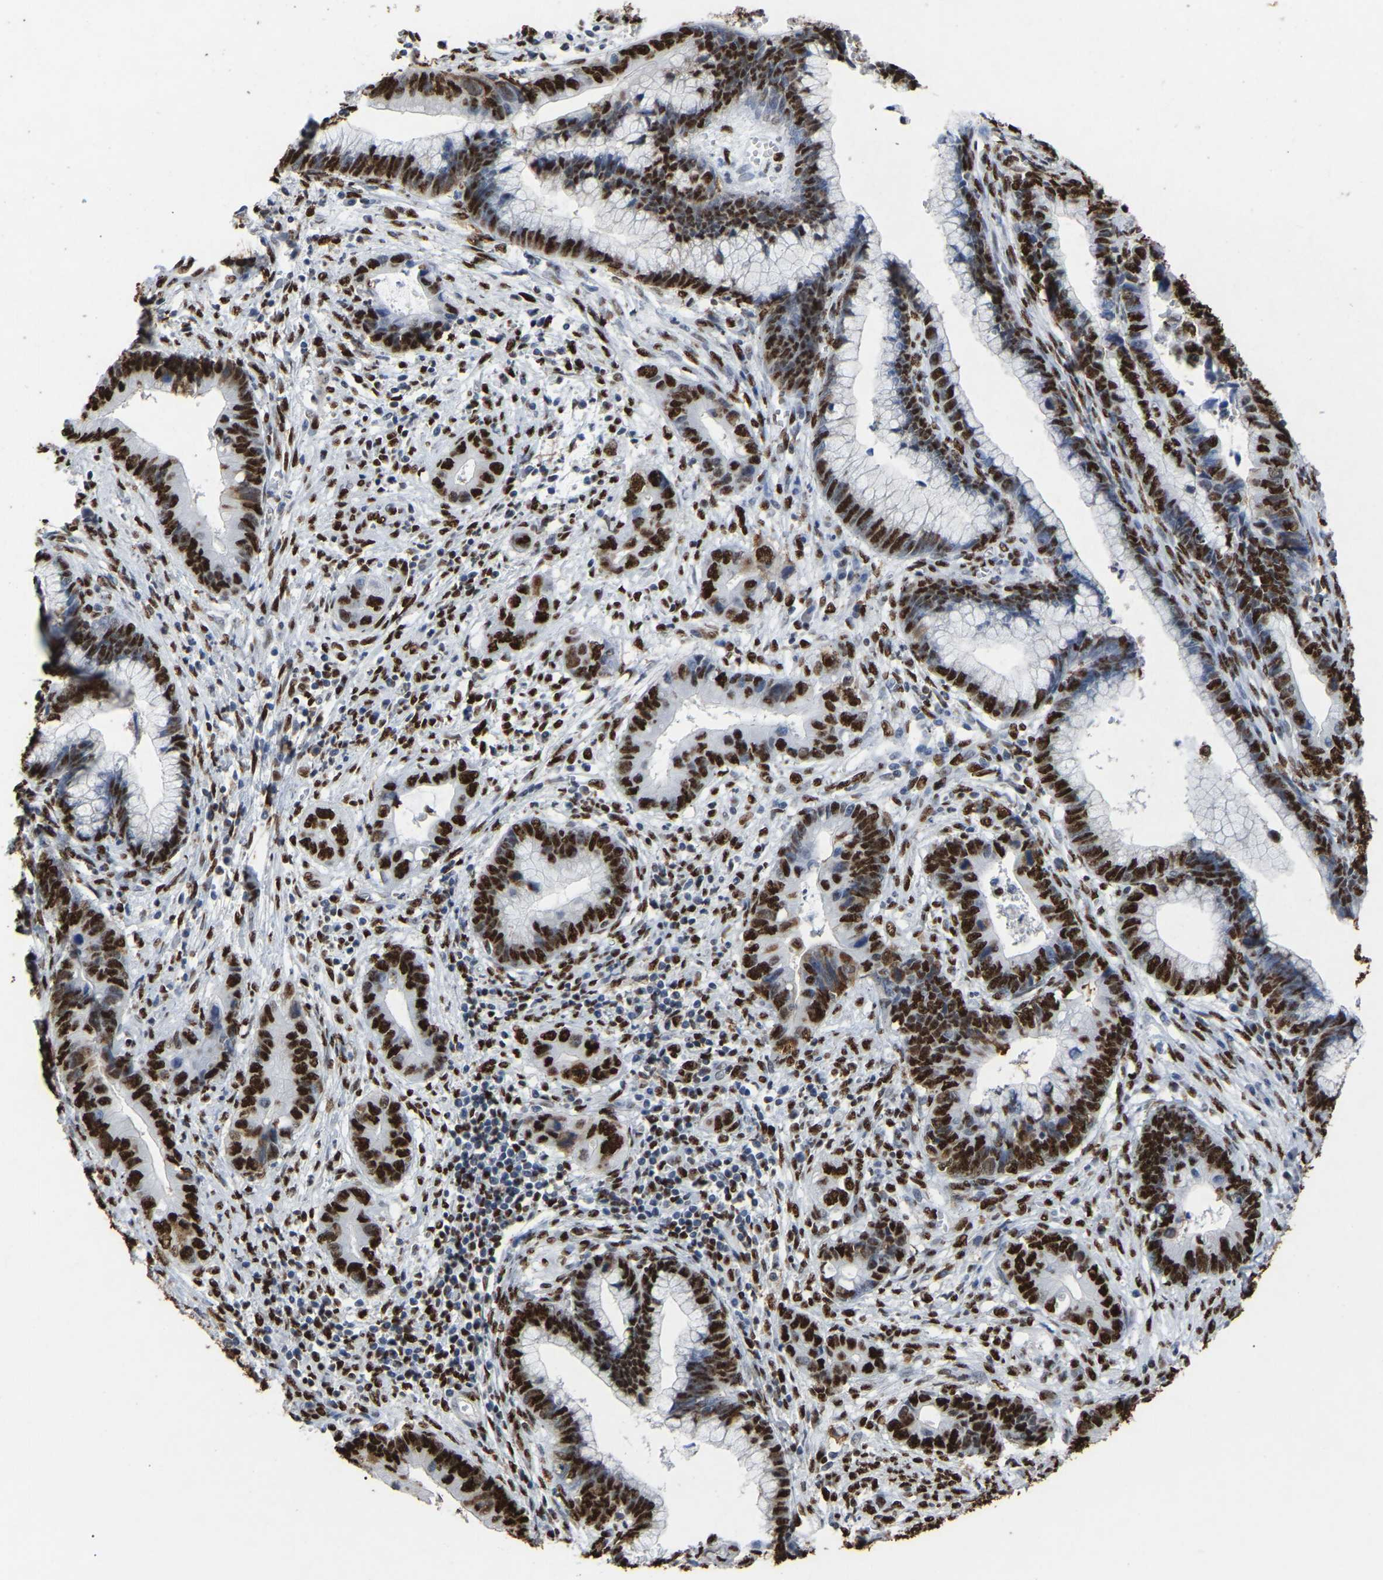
{"staining": {"intensity": "strong", "quantity": ">75%", "location": "nuclear"}, "tissue": "cervical cancer", "cell_type": "Tumor cells", "image_type": "cancer", "snomed": [{"axis": "morphology", "description": "Adenocarcinoma, NOS"}, {"axis": "topography", "description": "Cervix"}], "caption": "Human cervical cancer stained with a brown dye demonstrates strong nuclear positive expression in approximately >75% of tumor cells.", "gene": "RBL2", "patient": {"sex": "female", "age": 44}}